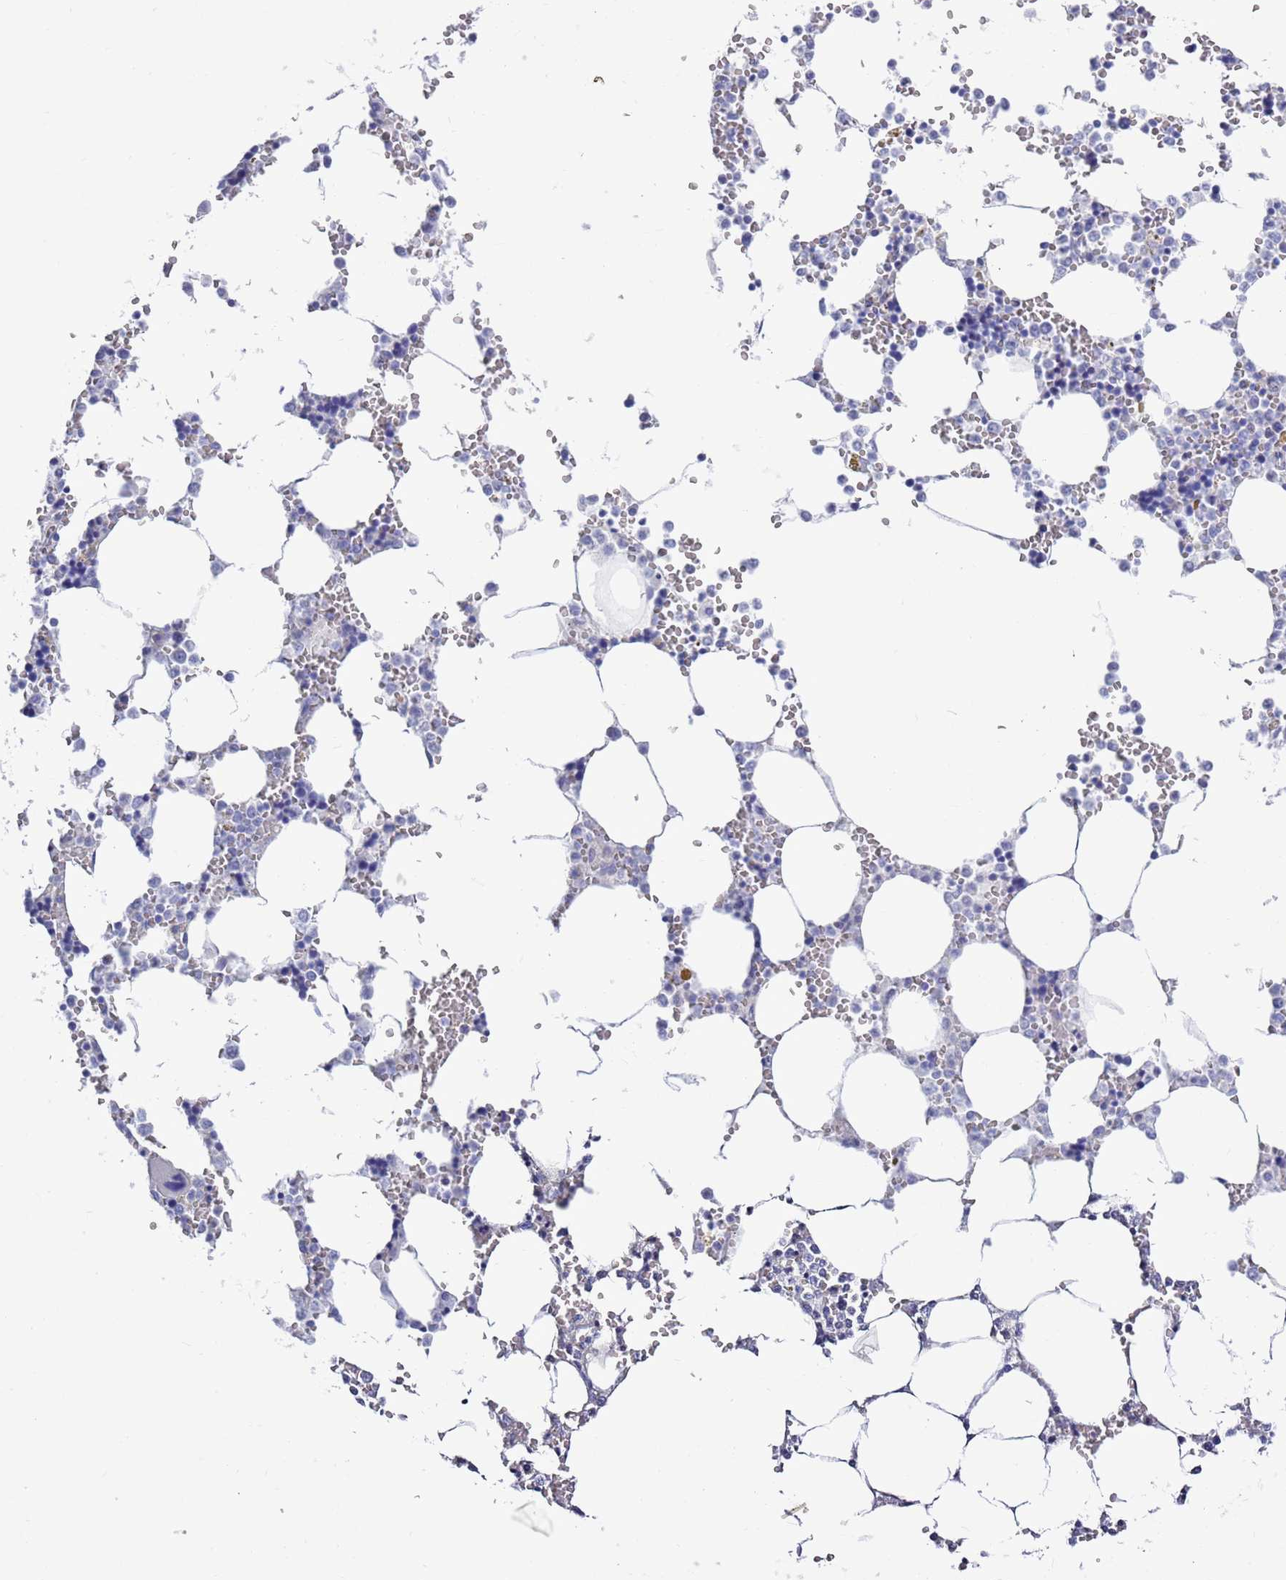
{"staining": {"intensity": "negative", "quantity": "none", "location": "none"}, "tissue": "bone marrow", "cell_type": "Hematopoietic cells", "image_type": "normal", "snomed": [{"axis": "morphology", "description": "Normal tissue, NOS"}, {"axis": "topography", "description": "Bone marrow"}], "caption": "Immunohistochemistry (IHC) histopathology image of normal bone marrow: bone marrow stained with DAB (3,3'-diaminobenzidine) exhibits no significant protein staining in hematopoietic cells. Brightfield microscopy of immunohistochemistry (IHC) stained with DAB (3,3'-diaminobenzidine) (brown) and hematoxylin (blue), captured at high magnification.", "gene": "MTMR2", "patient": {"sex": "male", "age": 64}}